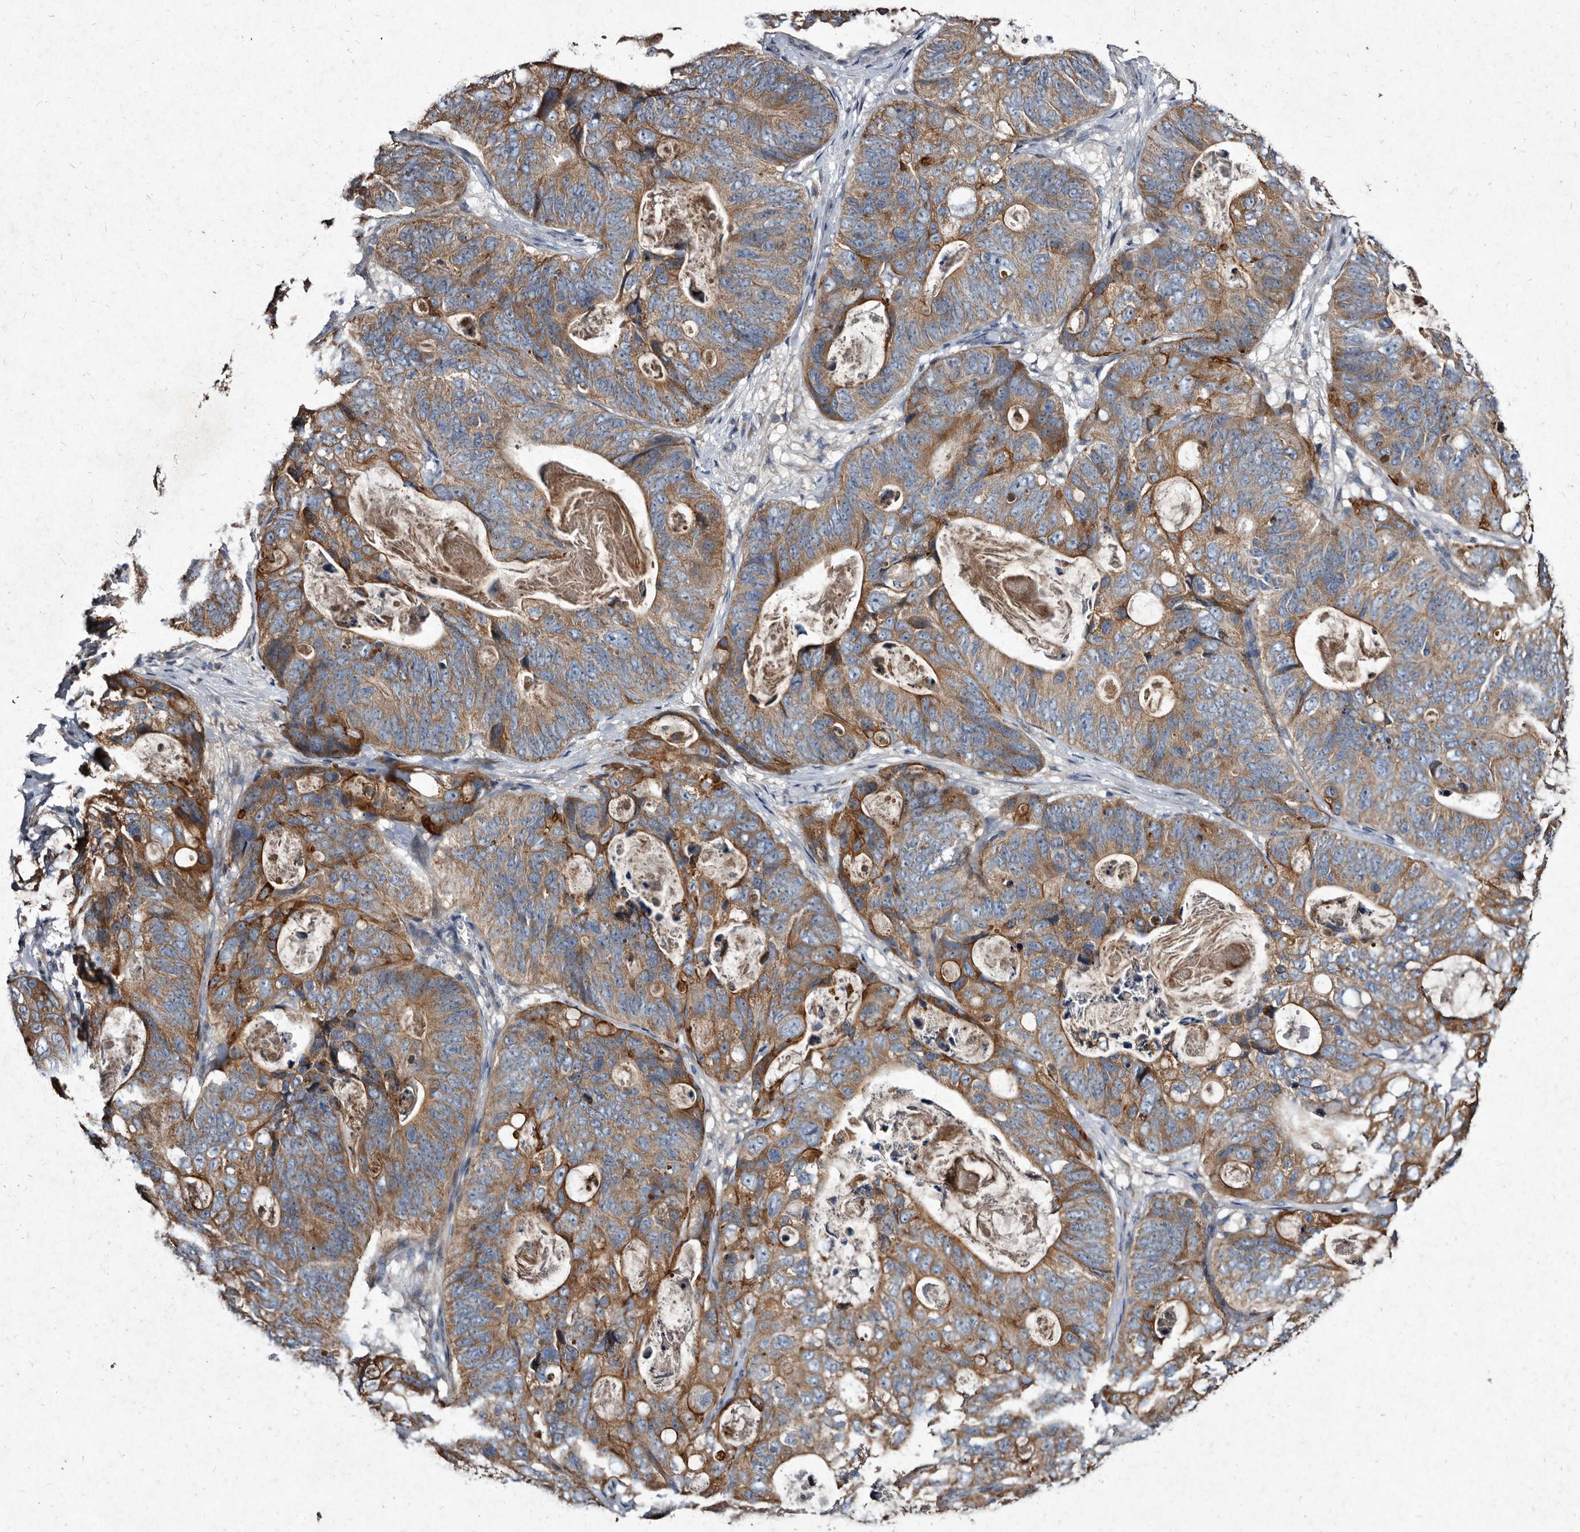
{"staining": {"intensity": "moderate", "quantity": ">75%", "location": "cytoplasmic/membranous"}, "tissue": "stomach cancer", "cell_type": "Tumor cells", "image_type": "cancer", "snomed": [{"axis": "morphology", "description": "Normal tissue, NOS"}, {"axis": "morphology", "description": "Adenocarcinoma, NOS"}, {"axis": "topography", "description": "Stomach"}], "caption": "High-power microscopy captured an IHC photomicrograph of stomach adenocarcinoma, revealing moderate cytoplasmic/membranous positivity in approximately >75% of tumor cells.", "gene": "YPEL3", "patient": {"sex": "female", "age": 89}}